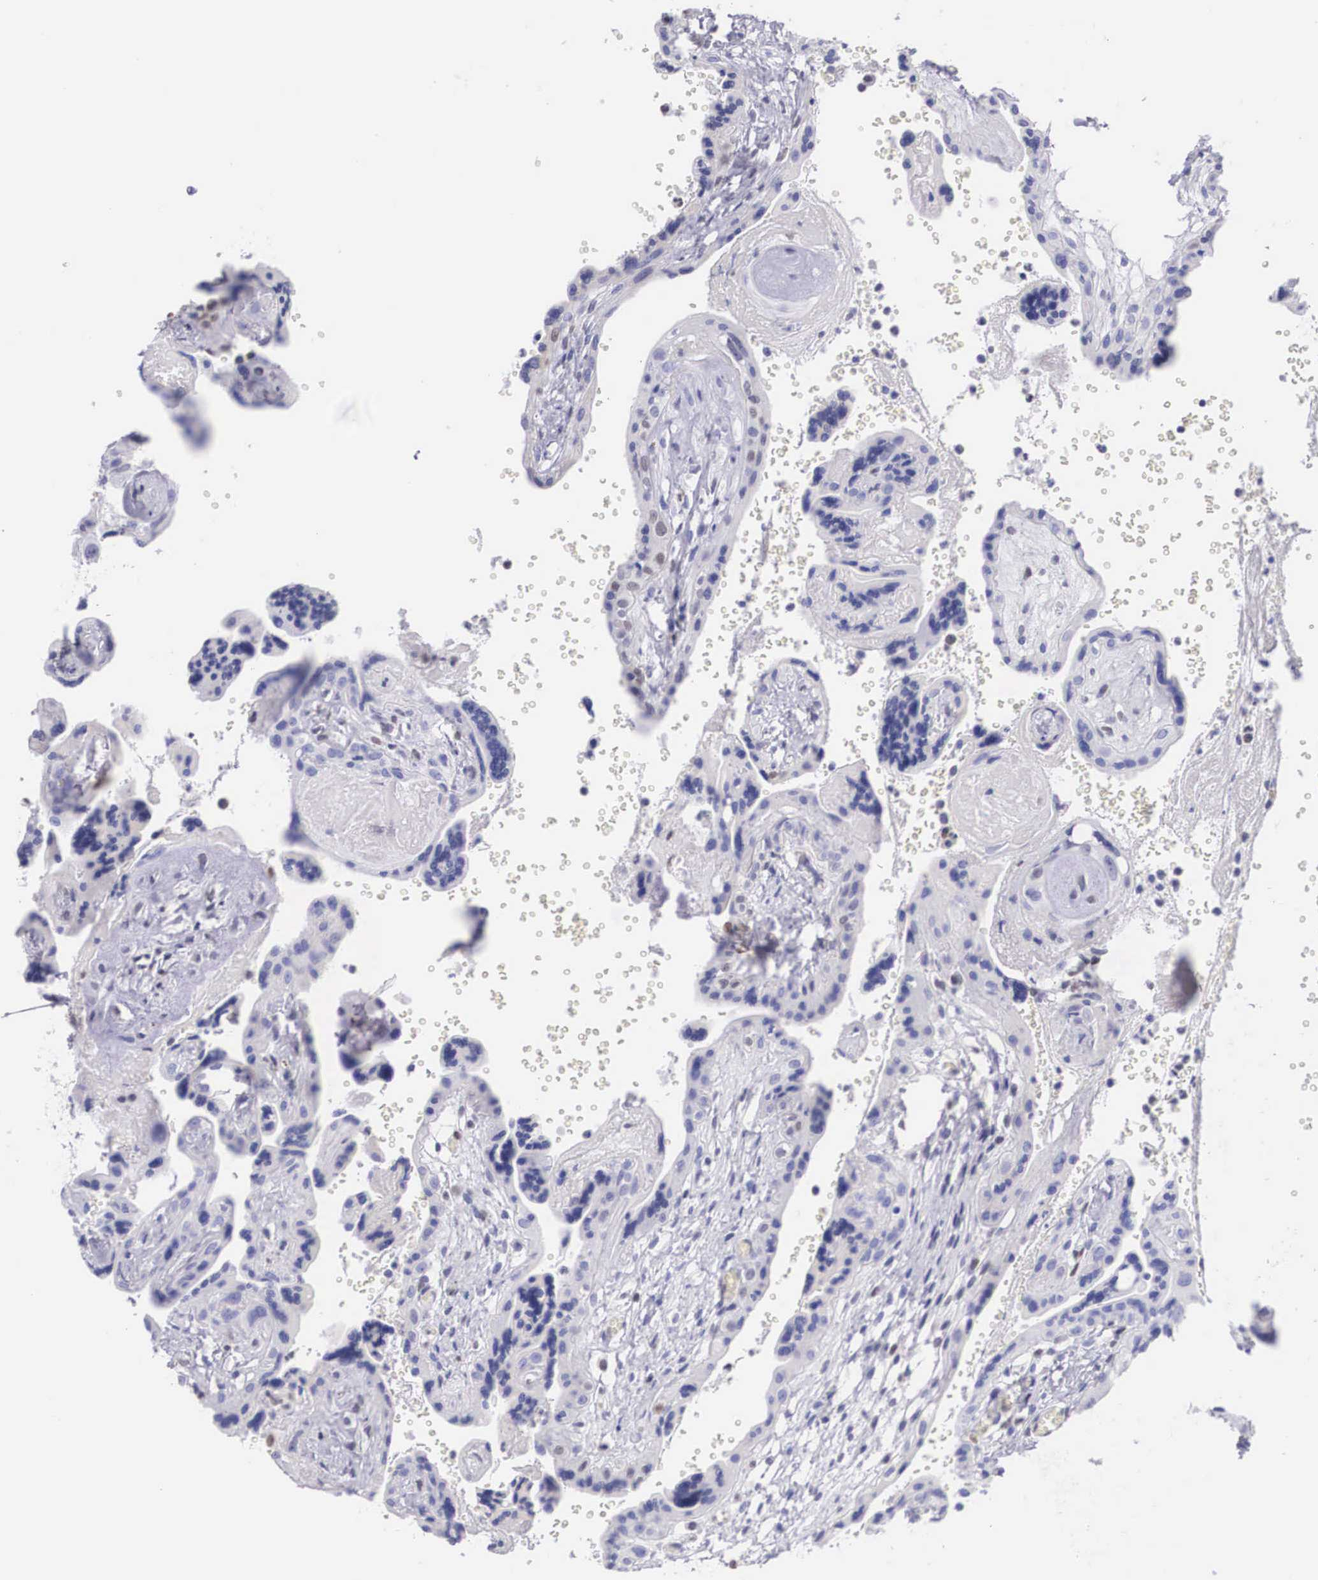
{"staining": {"intensity": "negative", "quantity": "none", "location": "none"}, "tissue": "placenta", "cell_type": "Decidual cells", "image_type": "normal", "snomed": [{"axis": "morphology", "description": "Normal tissue, NOS"}, {"axis": "topography", "description": "Placenta"}], "caption": "A high-resolution image shows IHC staining of benign placenta, which displays no significant positivity in decidual cells. The staining is performed using DAB (3,3'-diaminobenzidine) brown chromogen with nuclei counter-stained in using hematoxylin.", "gene": "HMGN5", "patient": {"sex": "female", "age": 24}}